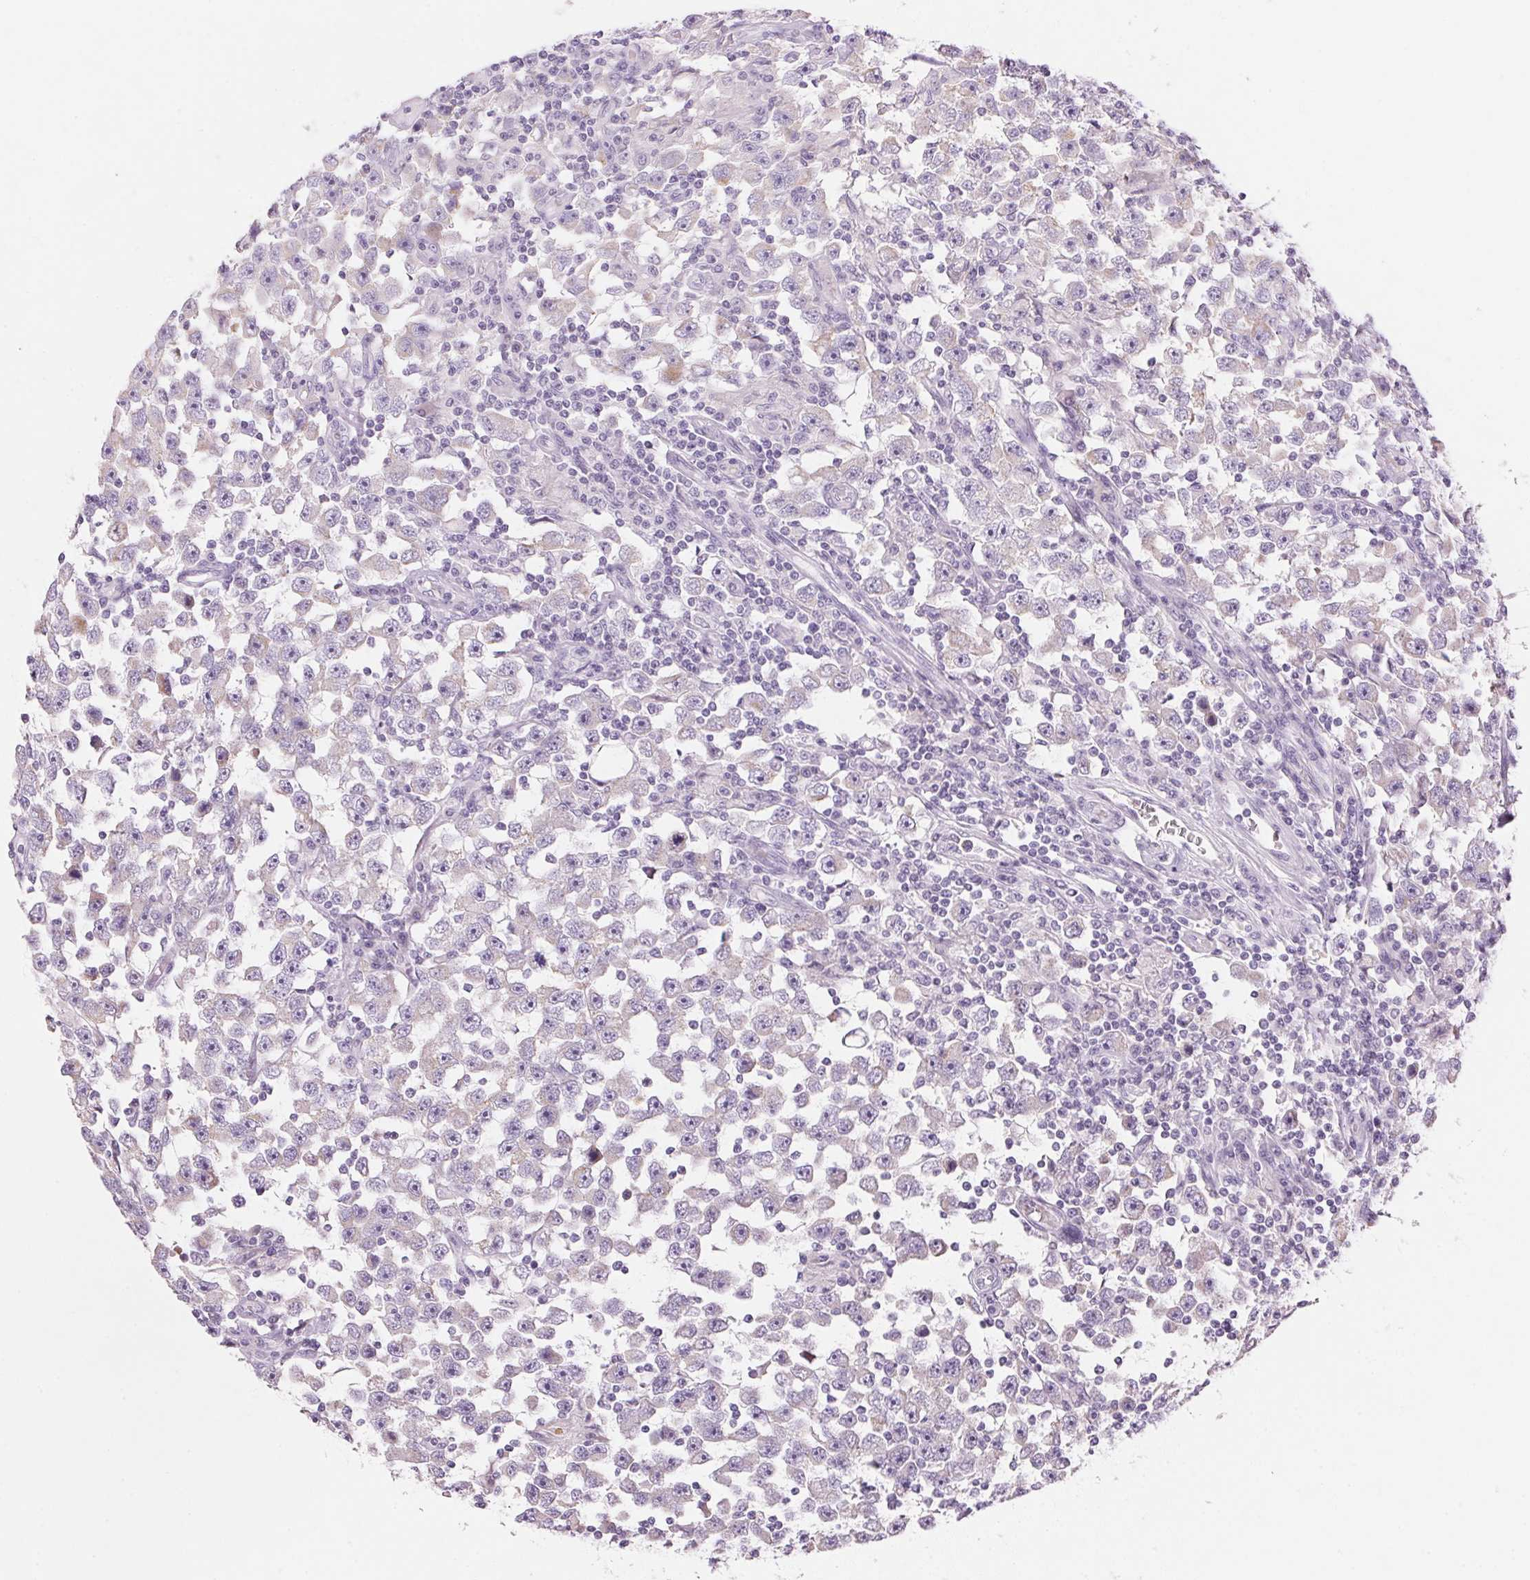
{"staining": {"intensity": "negative", "quantity": "none", "location": "none"}, "tissue": "testis cancer", "cell_type": "Tumor cells", "image_type": "cancer", "snomed": [{"axis": "morphology", "description": "Seminoma, NOS"}, {"axis": "topography", "description": "Testis"}], "caption": "There is no significant expression in tumor cells of testis seminoma.", "gene": "CYP11B1", "patient": {"sex": "male", "age": 33}}